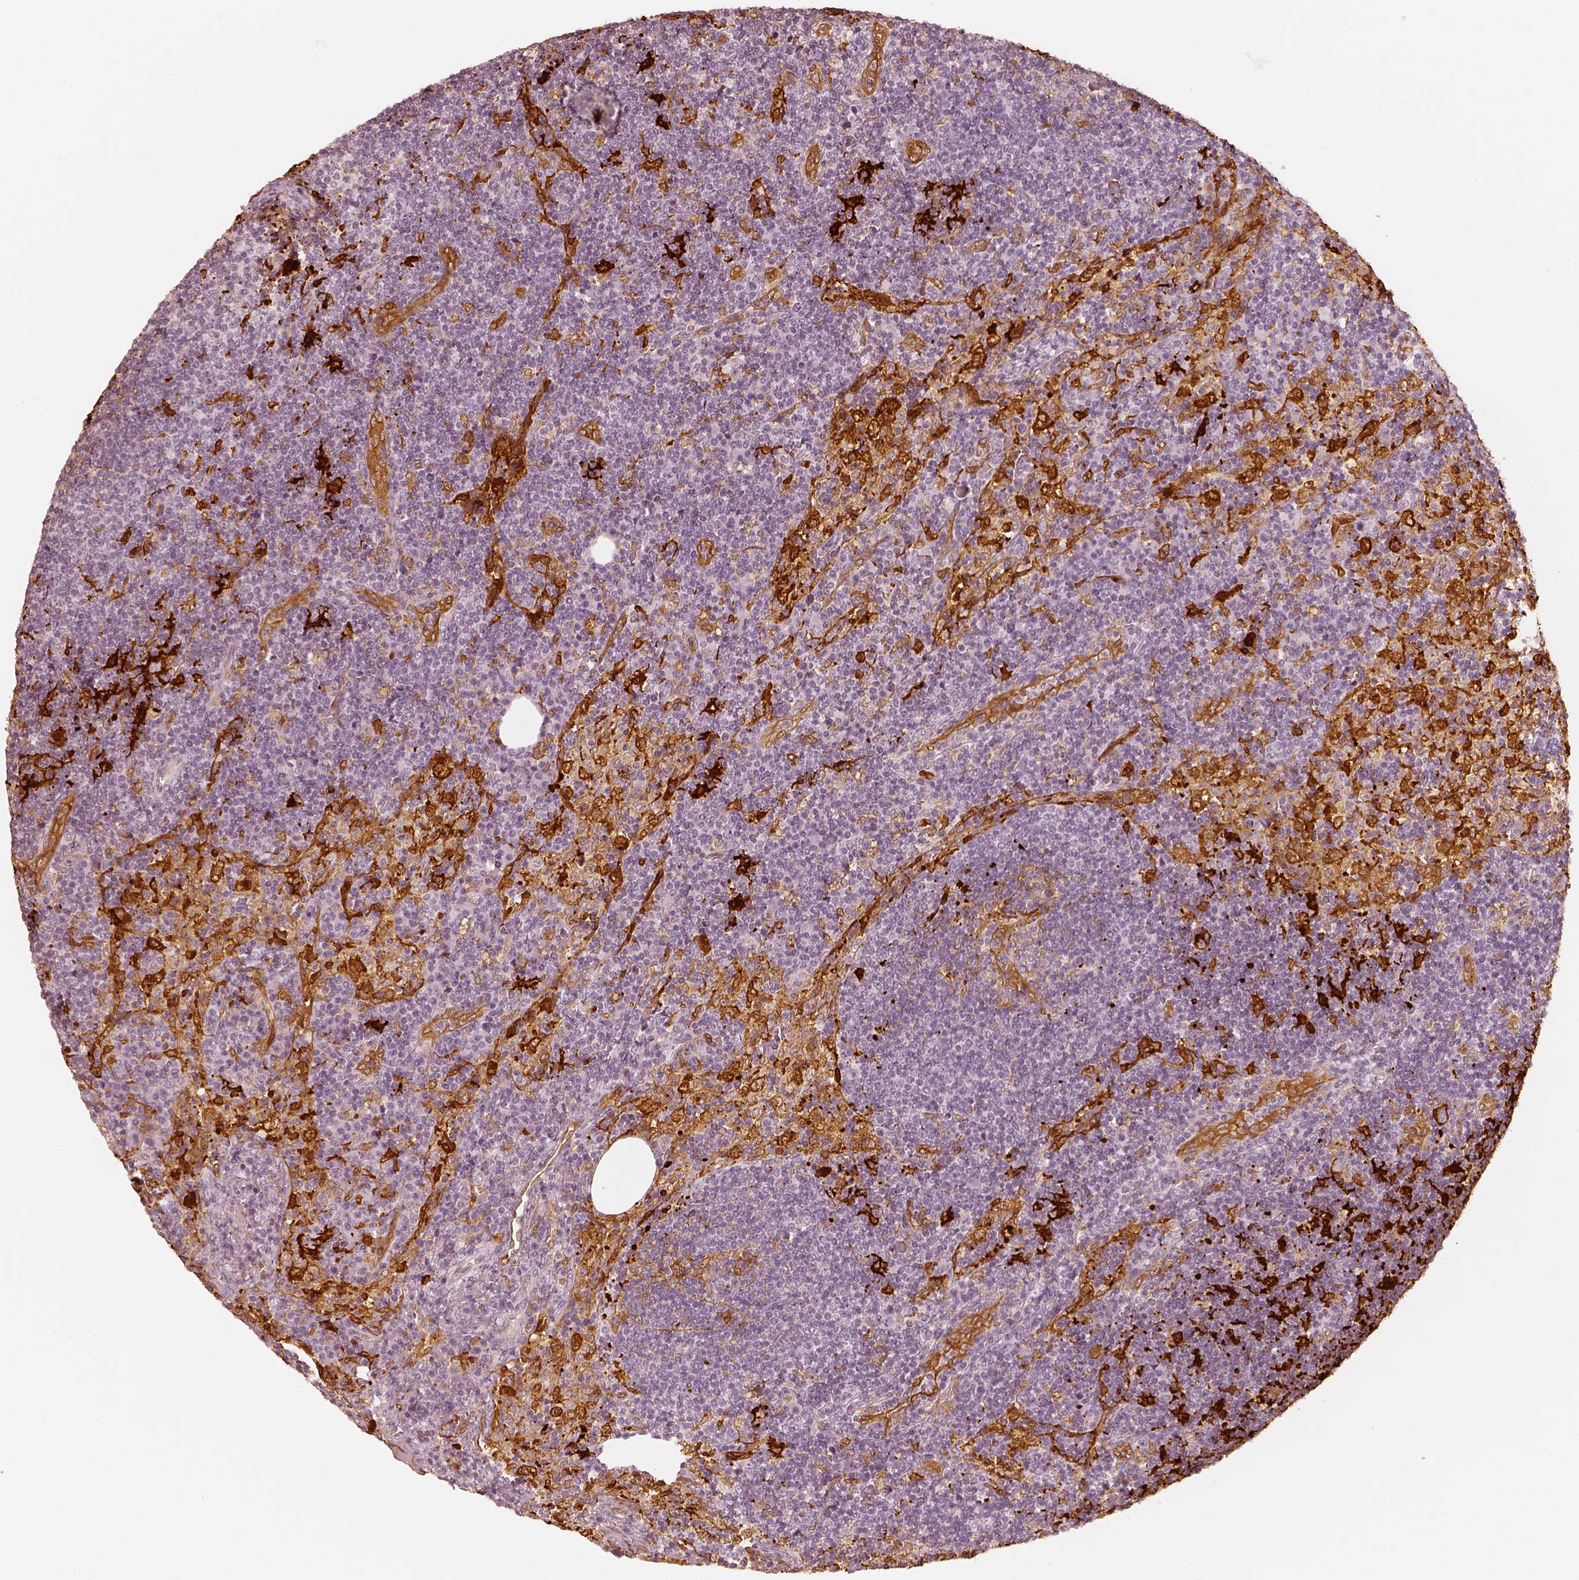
{"staining": {"intensity": "moderate", "quantity": "<25%", "location": "cytoplasmic/membranous"}, "tissue": "lymph node", "cell_type": "Germinal center cells", "image_type": "normal", "snomed": [{"axis": "morphology", "description": "Normal tissue, NOS"}, {"axis": "topography", "description": "Lymph node"}], "caption": "Immunohistochemistry (IHC) of benign human lymph node reveals low levels of moderate cytoplasmic/membranous staining in about <25% of germinal center cells.", "gene": "FSCN1", "patient": {"sex": "male", "age": 63}}